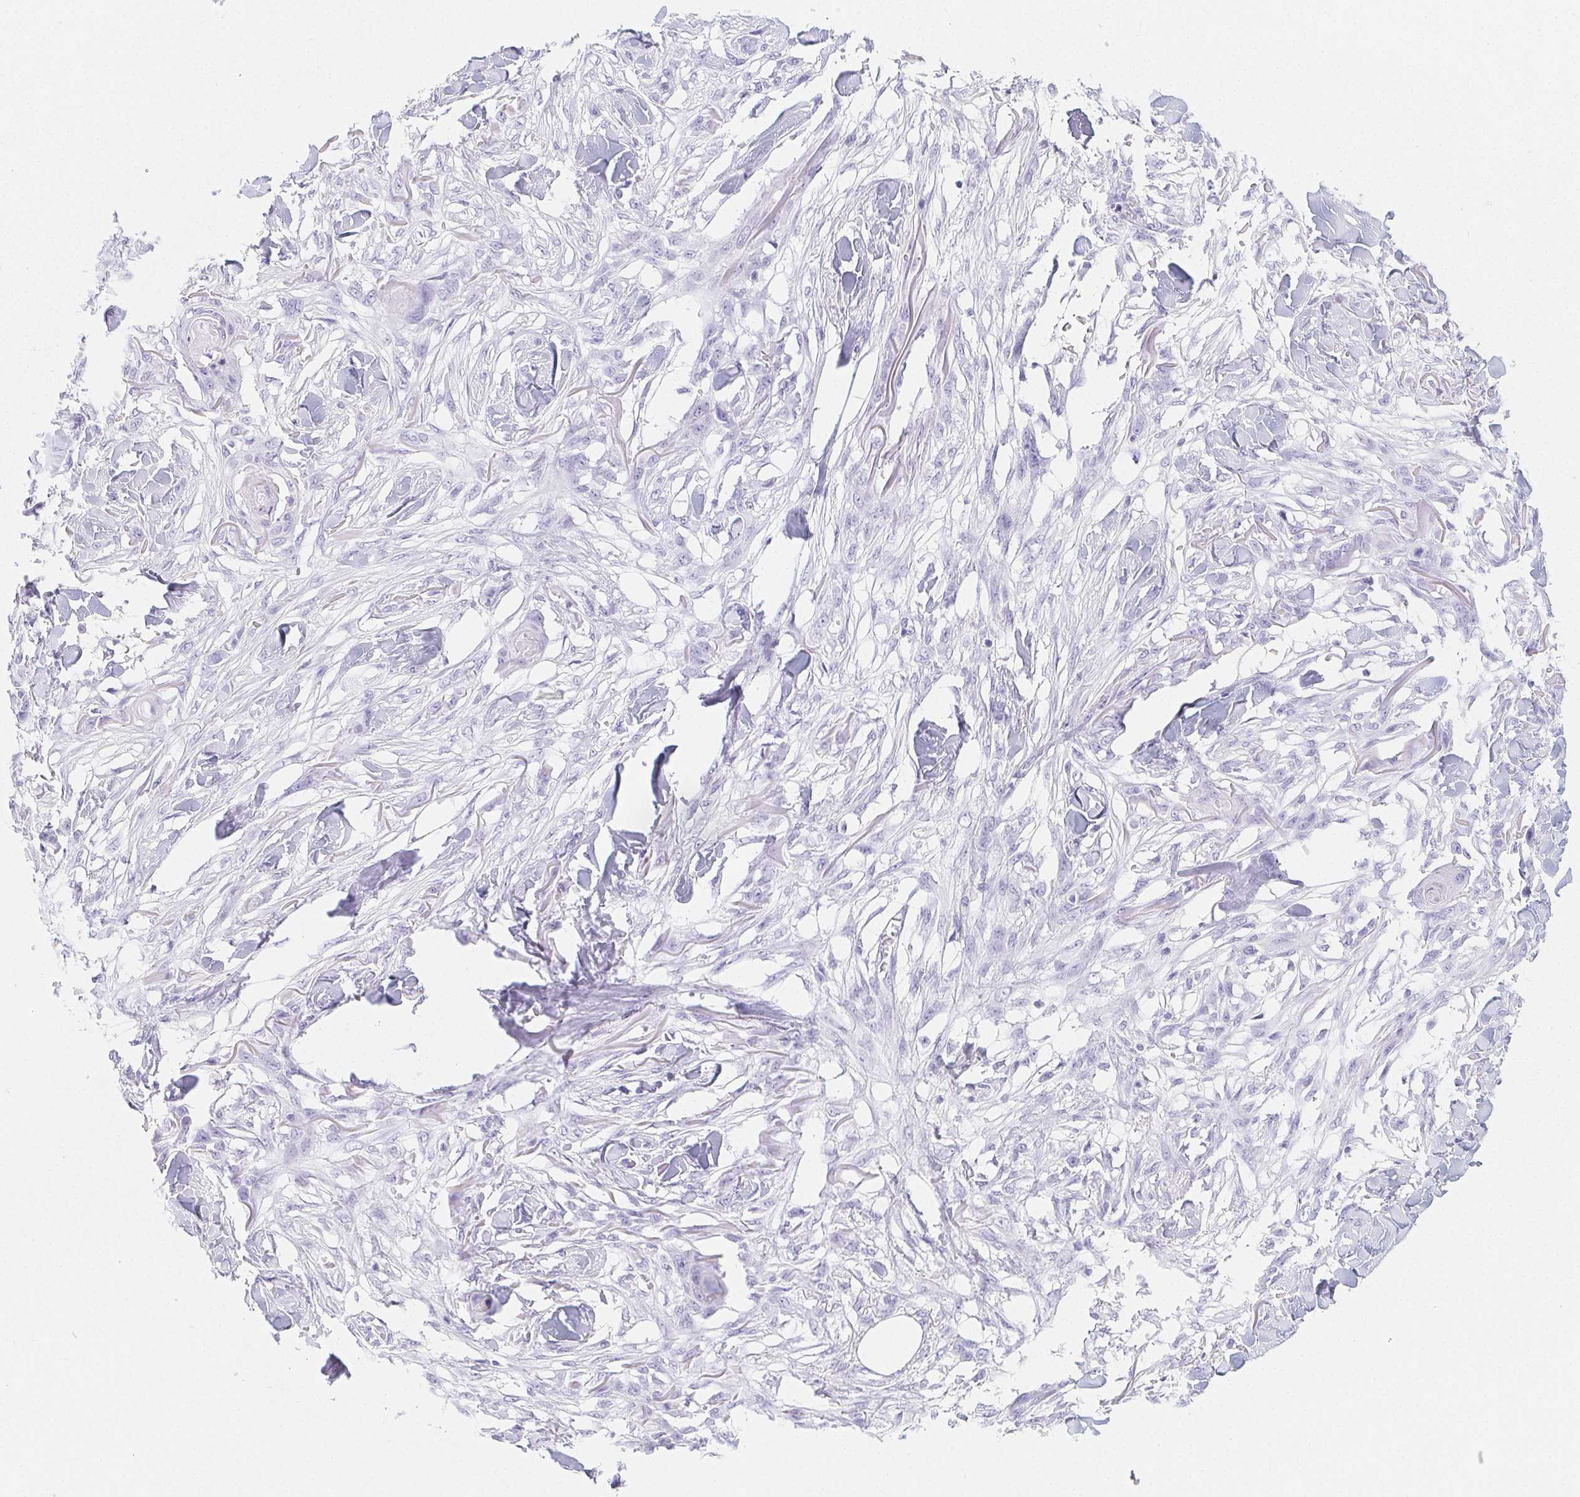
{"staining": {"intensity": "negative", "quantity": "none", "location": "none"}, "tissue": "skin cancer", "cell_type": "Tumor cells", "image_type": "cancer", "snomed": [{"axis": "morphology", "description": "Squamous cell carcinoma, NOS"}, {"axis": "topography", "description": "Skin"}], "caption": "Immunohistochemistry micrograph of neoplastic tissue: squamous cell carcinoma (skin) stained with DAB displays no significant protein expression in tumor cells. The staining is performed using DAB brown chromogen with nuclei counter-stained in using hematoxylin.", "gene": "HRC", "patient": {"sex": "female", "age": 59}}